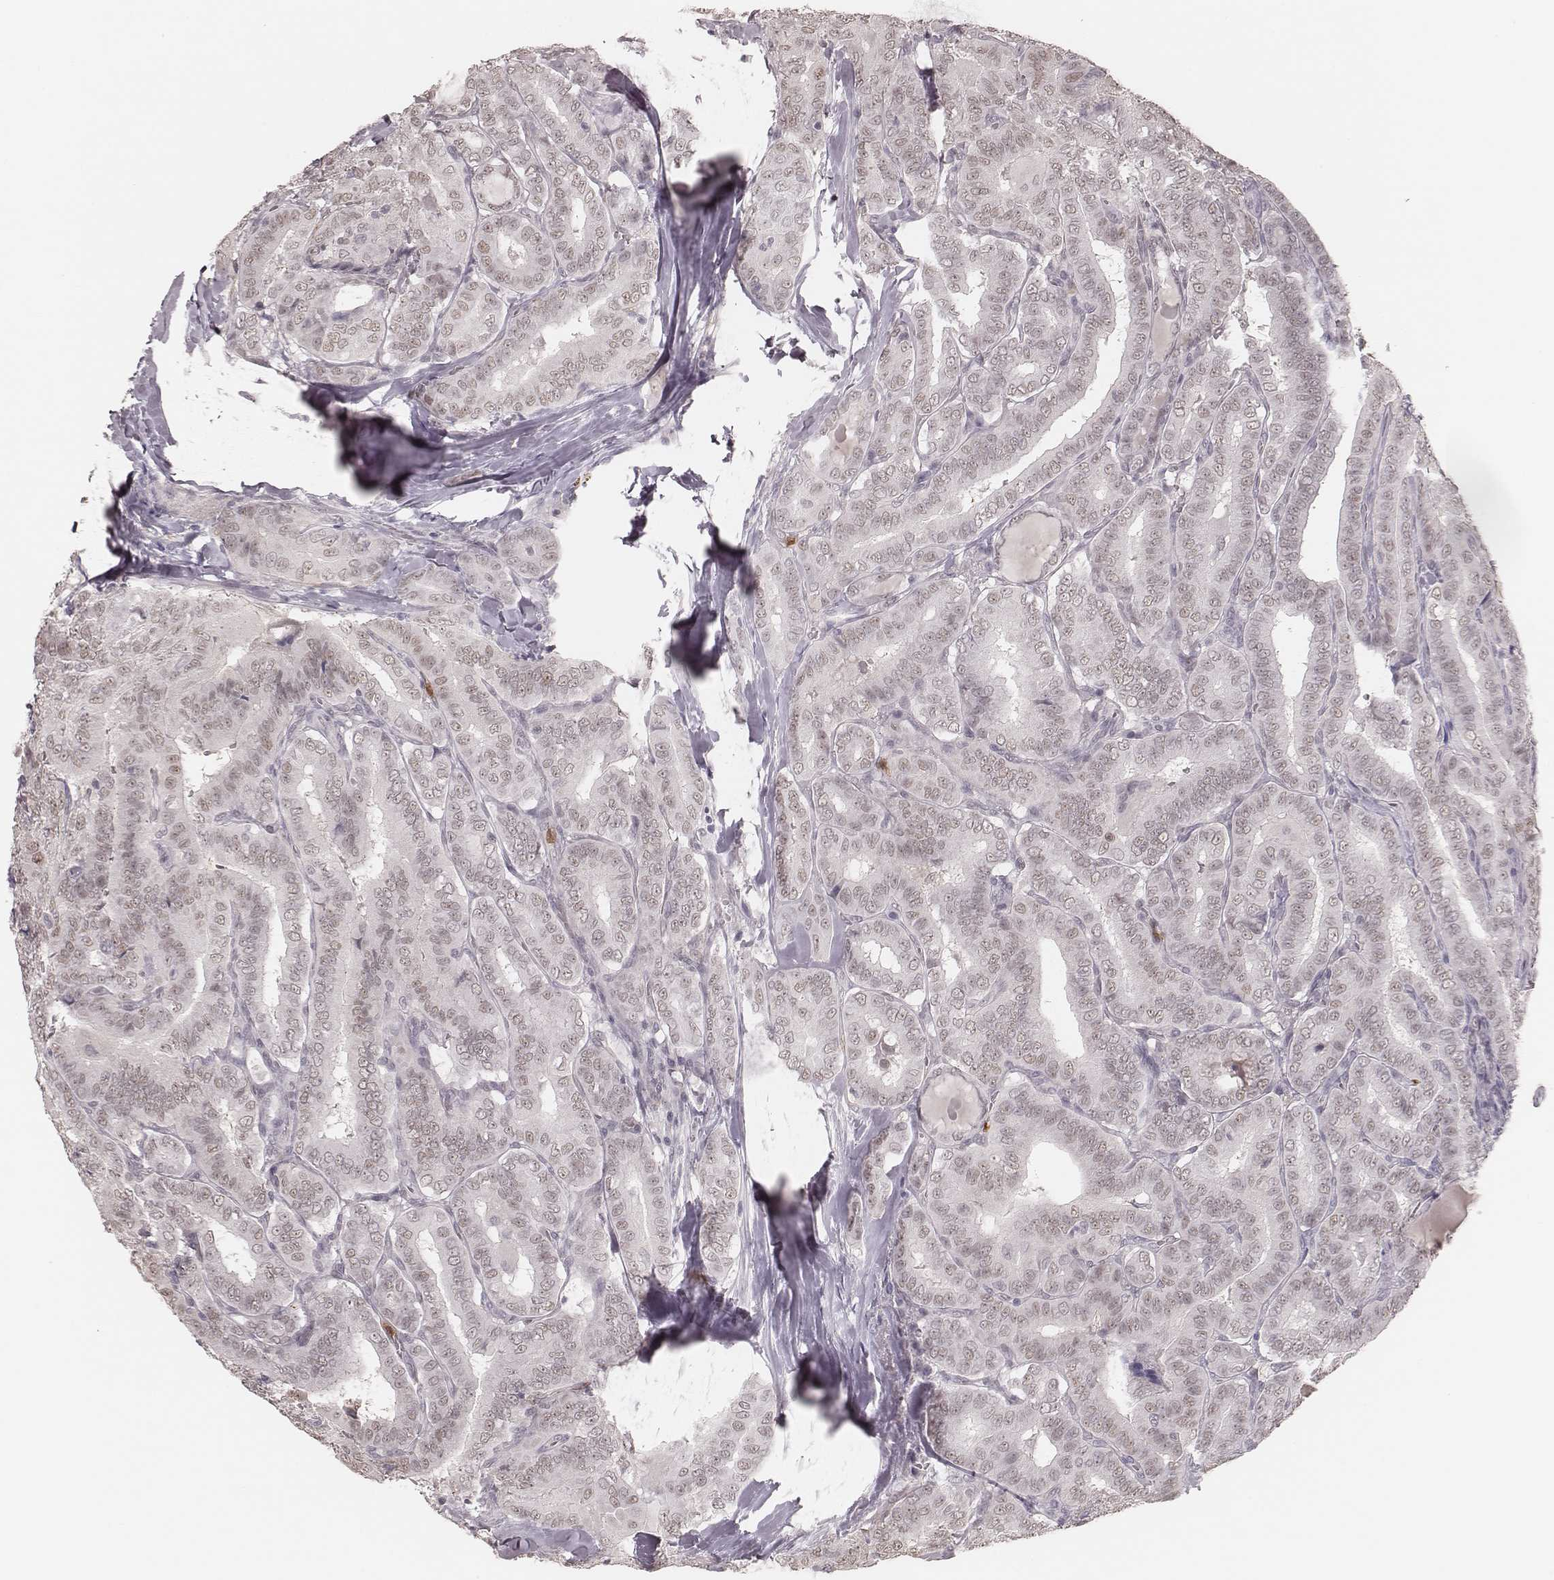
{"staining": {"intensity": "negative", "quantity": "none", "location": "none"}, "tissue": "thyroid cancer", "cell_type": "Tumor cells", "image_type": "cancer", "snomed": [{"axis": "morphology", "description": "Papillary adenocarcinoma, NOS"}, {"axis": "morphology", "description": "Papillary adenoma metastatic"}, {"axis": "topography", "description": "Thyroid gland"}], "caption": "Tumor cells are negative for protein expression in human thyroid cancer. Nuclei are stained in blue.", "gene": "KITLG", "patient": {"sex": "female", "age": 50}}